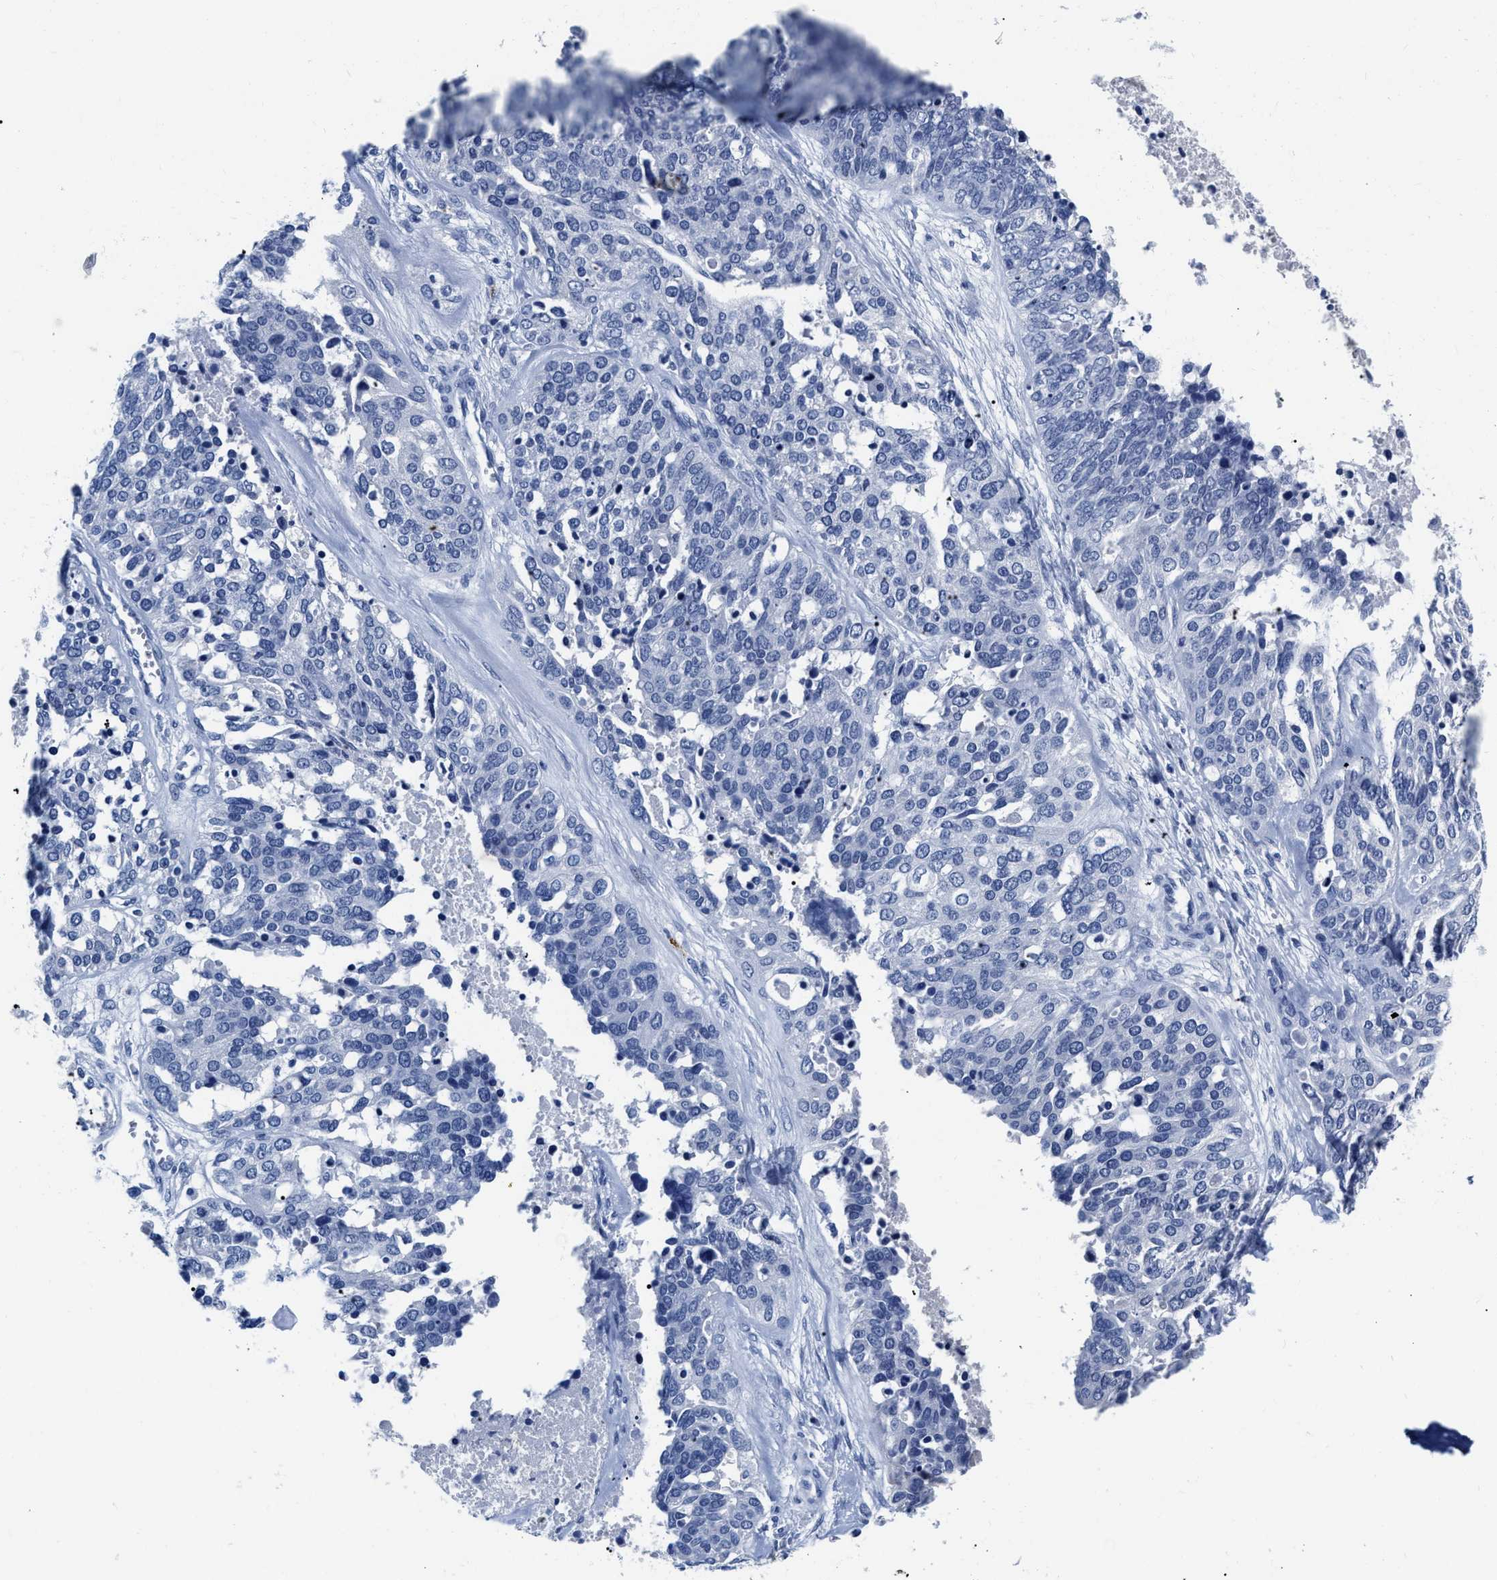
{"staining": {"intensity": "negative", "quantity": "none", "location": "none"}, "tissue": "ovarian cancer", "cell_type": "Tumor cells", "image_type": "cancer", "snomed": [{"axis": "morphology", "description": "Cystadenocarcinoma, serous, NOS"}, {"axis": "topography", "description": "Ovary"}], "caption": "Immunohistochemistry (IHC) photomicrograph of human ovarian cancer (serous cystadenocarcinoma) stained for a protein (brown), which reveals no expression in tumor cells.", "gene": "CER1", "patient": {"sex": "female", "age": 44}}